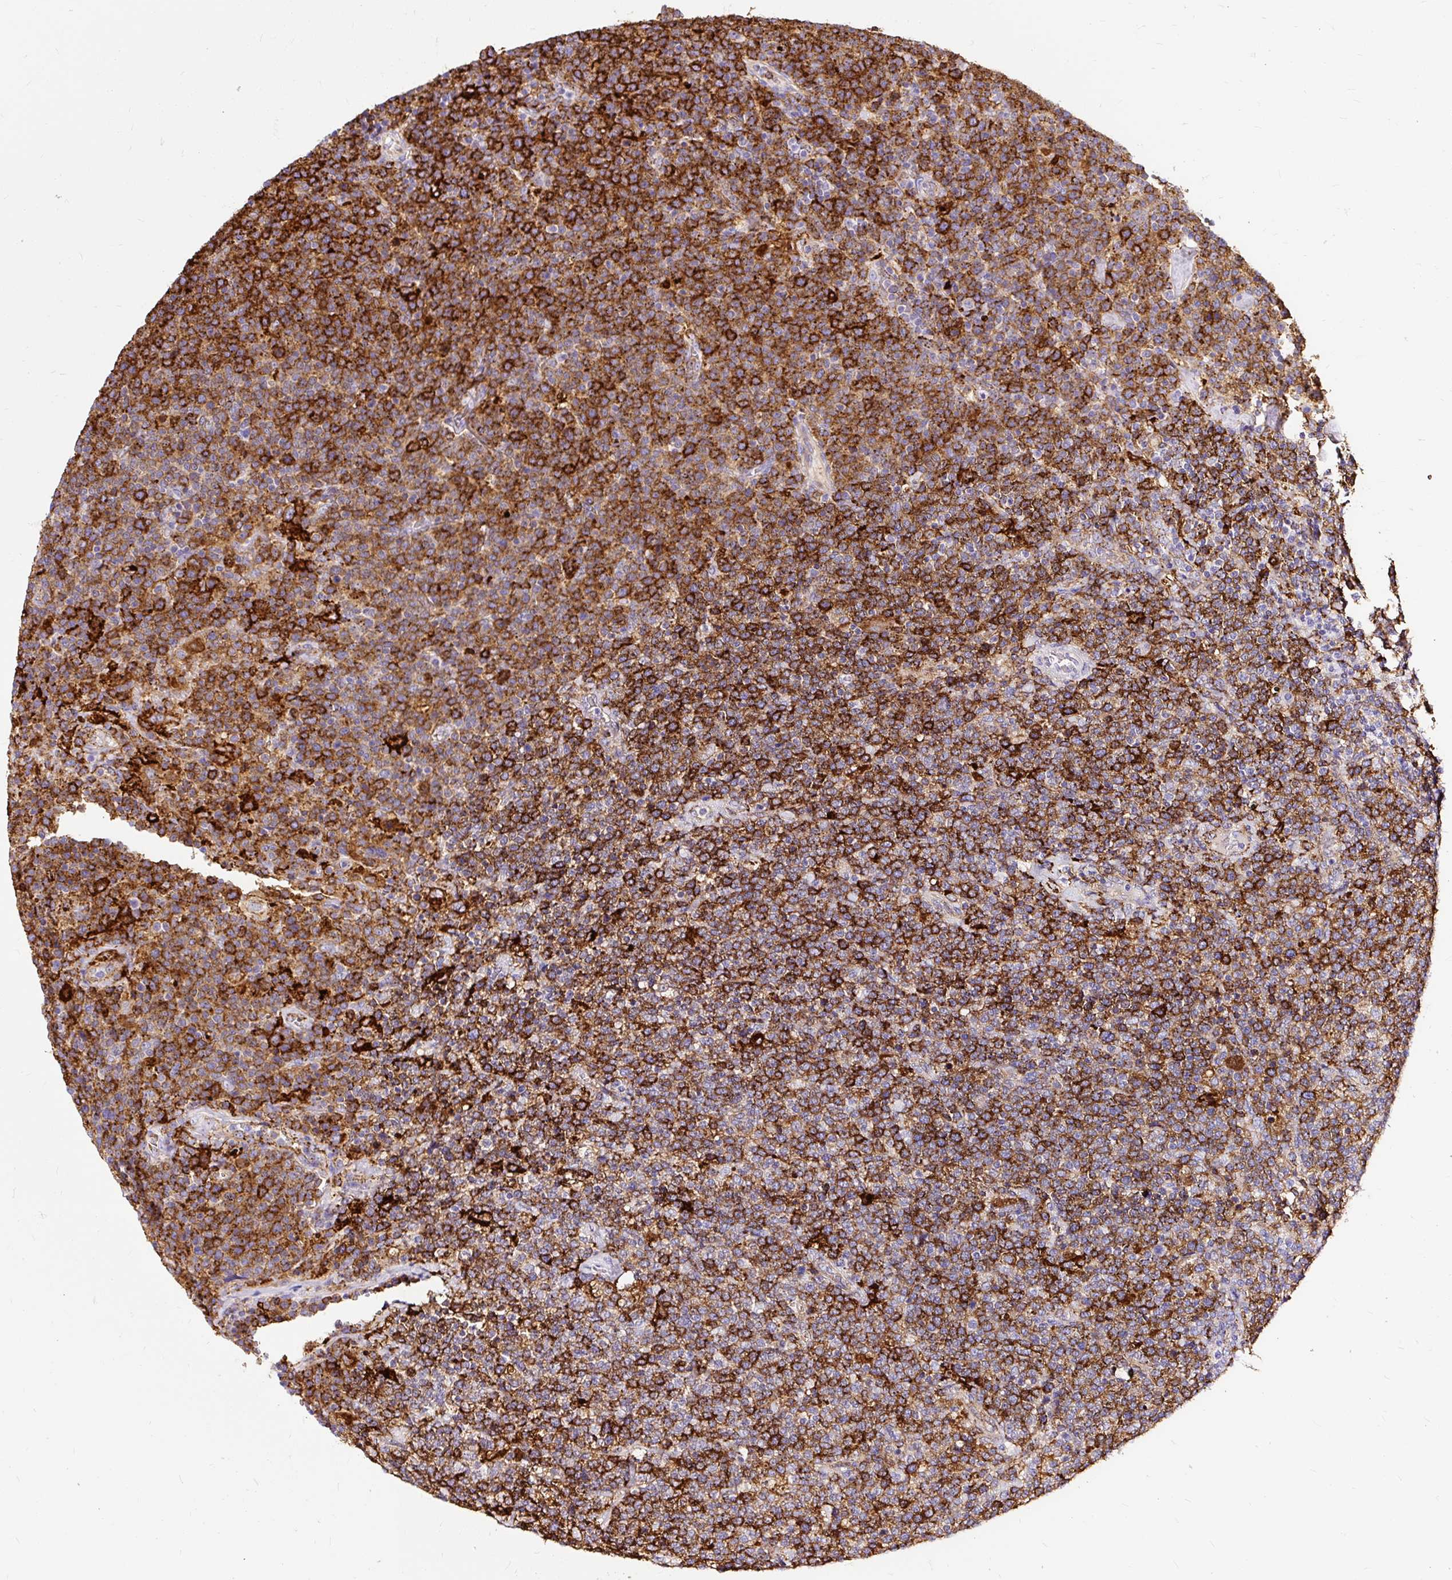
{"staining": {"intensity": "strong", "quantity": ">75%", "location": "cytoplasmic/membranous"}, "tissue": "lymphoma", "cell_type": "Tumor cells", "image_type": "cancer", "snomed": [{"axis": "morphology", "description": "Malignant lymphoma, non-Hodgkin's type, High grade"}, {"axis": "topography", "description": "Lymph node"}], "caption": "The image shows a brown stain indicating the presence of a protein in the cytoplasmic/membranous of tumor cells in malignant lymphoma, non-Hodgkin's type (high-grade). The protein of interest is stained brown, and the nuclei are stained in blue (DAB (3,3'-diaminobenzidine) IHC with brightfield microscopy, high magnification).", "gene": "HLA-DRA", "patient": {"sex": "male", "age": 61}}